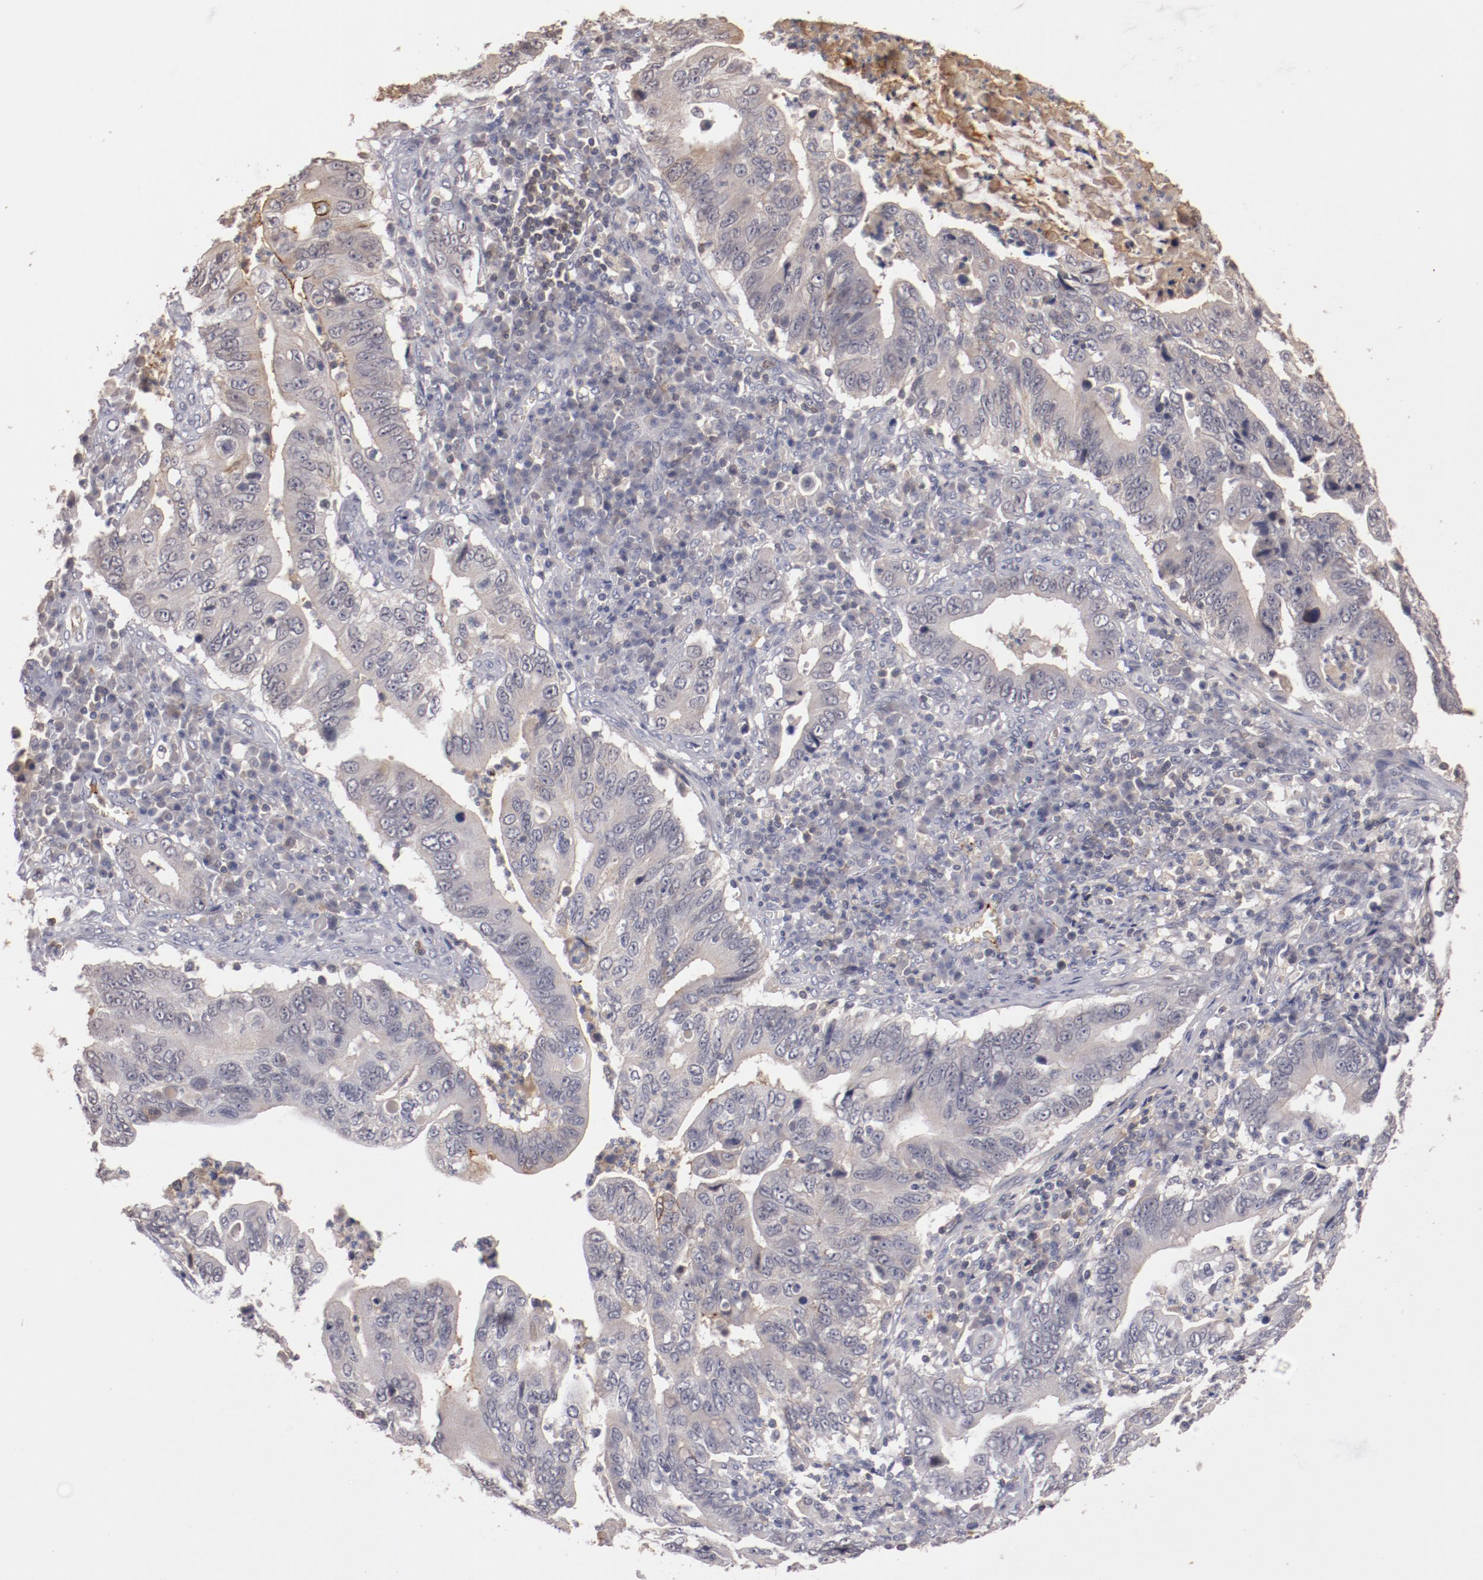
{"staining": {"intensity": "negative", "quantity": "none", "location": "none"}, "tissue": "stomach cancer", "cell_type": "Tumor cells", "image_type": "cancer", "snomed": [{"axis": "morphology", "description": "Adenocarcinoma, NOS"}, {"axis": "topography", "description": "Stomach, upper"}], "caption": "Histopathology image shows no protein positivity in tumor cells of adenocarcinoma (stomach) tissue.", "gene": "MBL2", "patient": {"sex": "male", "age": 63}}